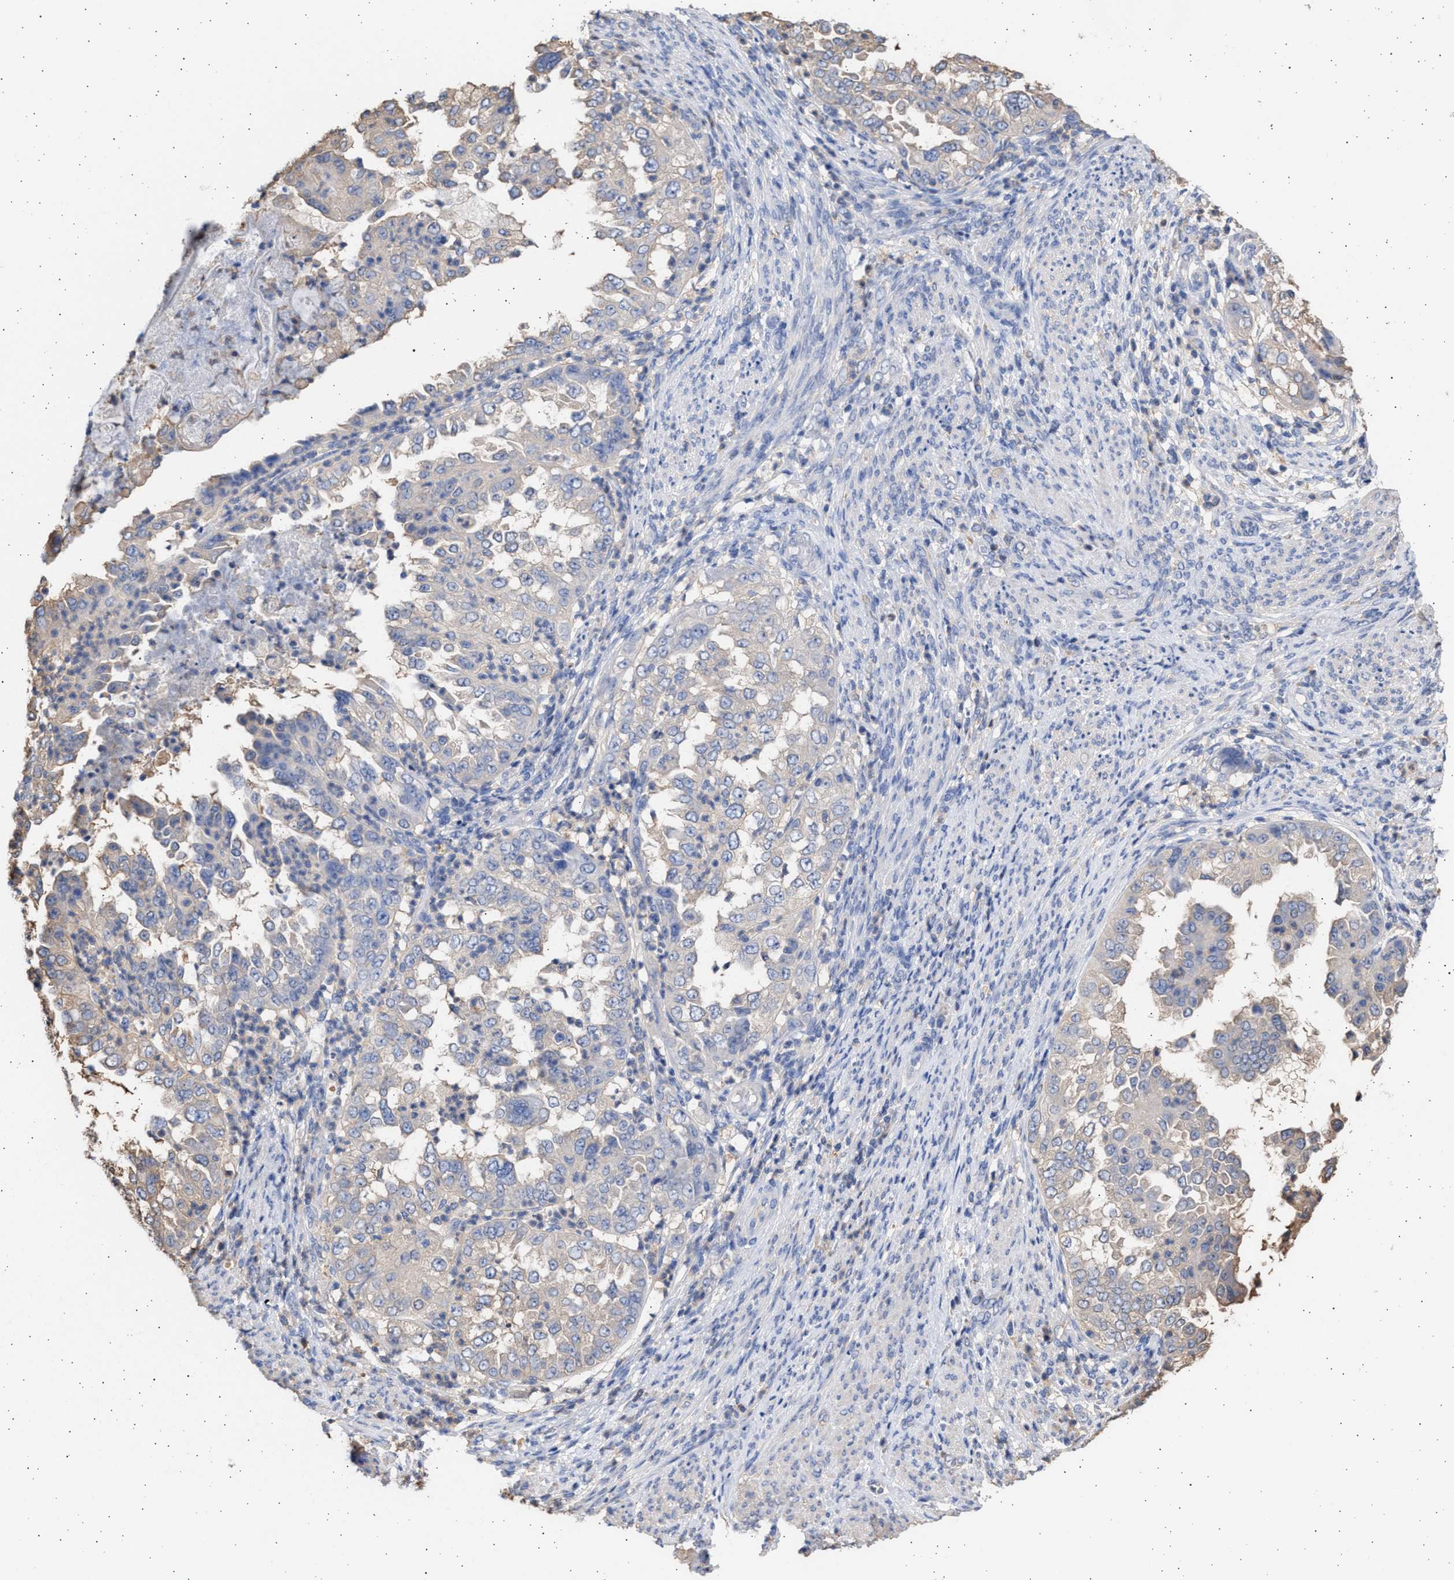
{"staining": {"intensity": "negative", "quantity": "none", "location": "none"}, "tissue": "endometrial cancer", "cell_type": "Tumor cells", "image_type": "cancer", "snomed": [{"axis": "morphology", "description": "Adenocarcinoma, NOS"}, {"axis": "topography", "description": "Endometrium"}], "caption": "Histopathology image shows no protein positivity in tumor cells of endometrial adenocarcinoma tissue.", "gene": "ALDOC", "patient": {"sex": "female", "age": 85}}